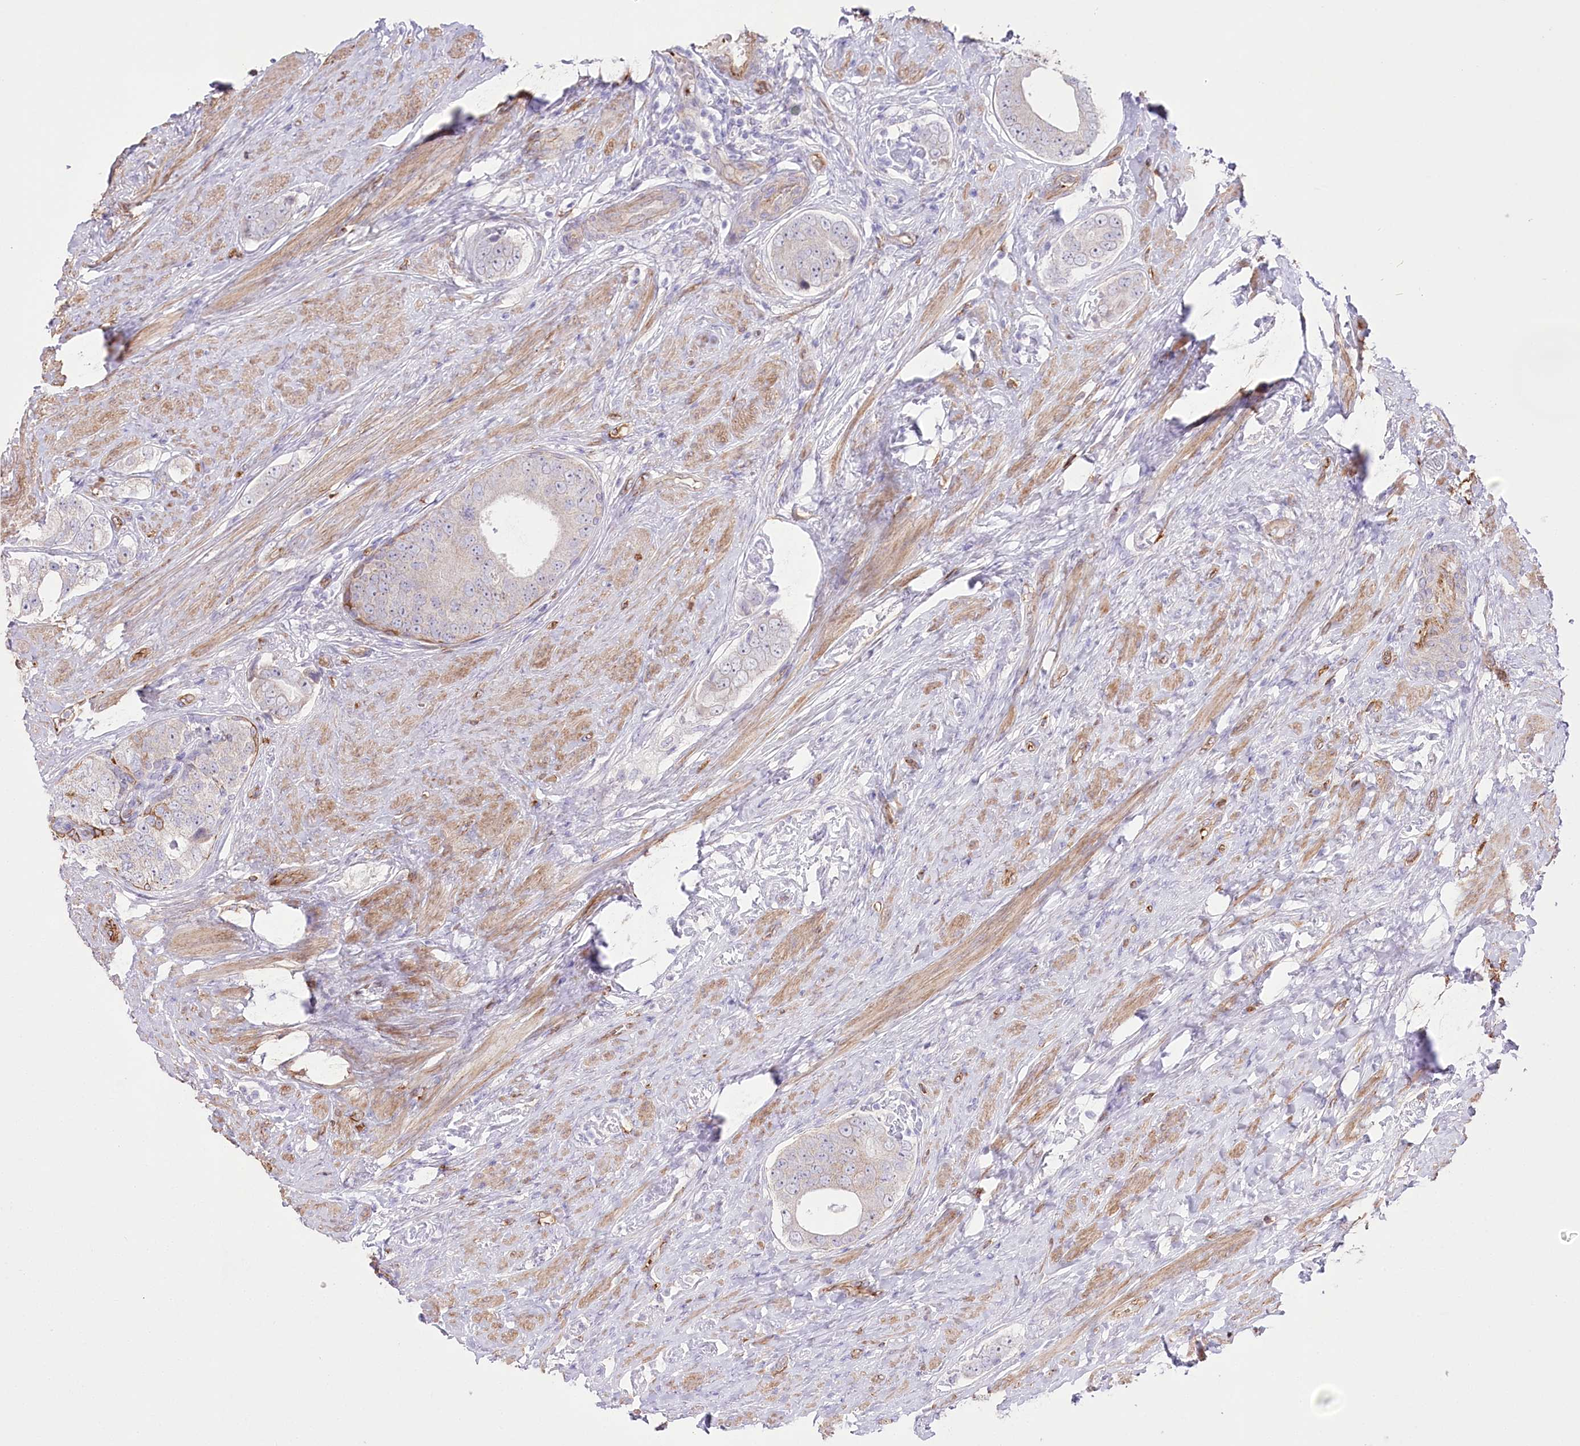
{"staining": {"intensity": "negative", "quantity": "none", "location": "none"}, "tissue": "prostate cancer", "cell_type": "Tumor cells", "image_type": "cancer", "snomed": [{"axis": "morphology", "description": "Adenocarcinoma, High grade"}, {"axis": "topography", "description": "Prostate"}], "caption": "Histopathology image shows no significant protein expression in tumor cells of prostate cancer. (Immunohistochemistry (ihc), brightfield microscopy, high magnification).", "gene": "SLC39A10", "patient": {"sex": "male", "age": 56}}